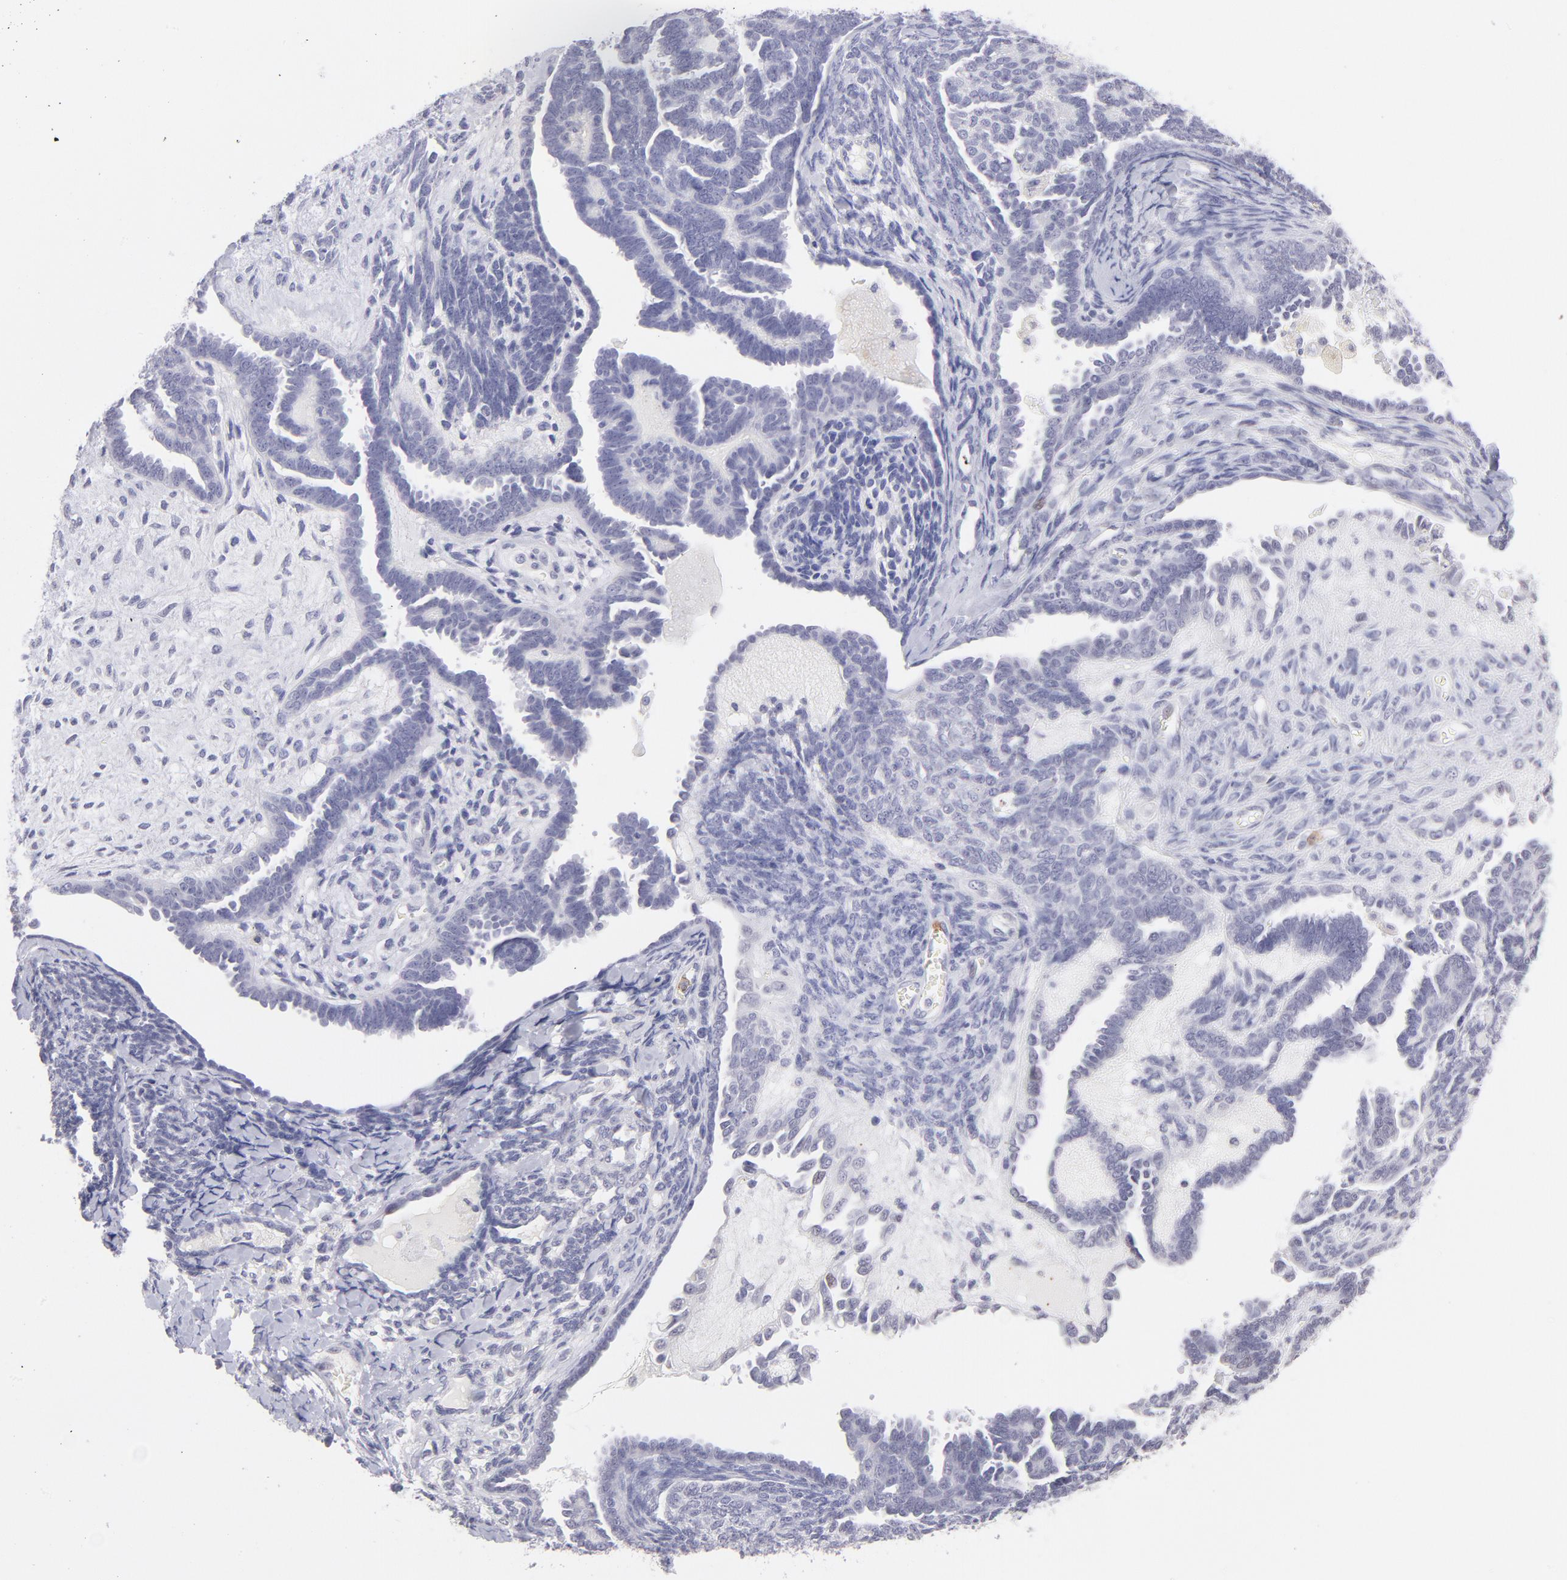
{"staining": {"intensity": "negative", "quantity": "none", "location": "none"}, "tissue": "endometrial cancer", "cell_type": "Tumor cells", "image_type": "cancer", "snomed": [{"axis": "morphology", "description": "Neoplasm, malignant, NOS"}, {"axis": "topography", "description": "Endometrium"}], "caption": "Image shows no significant protein expression in tumor cells of endometrial cancer (neoplasm (malignant)).", "gene": "LTB4R", "patient": {"sex": "female", "age": 74}}